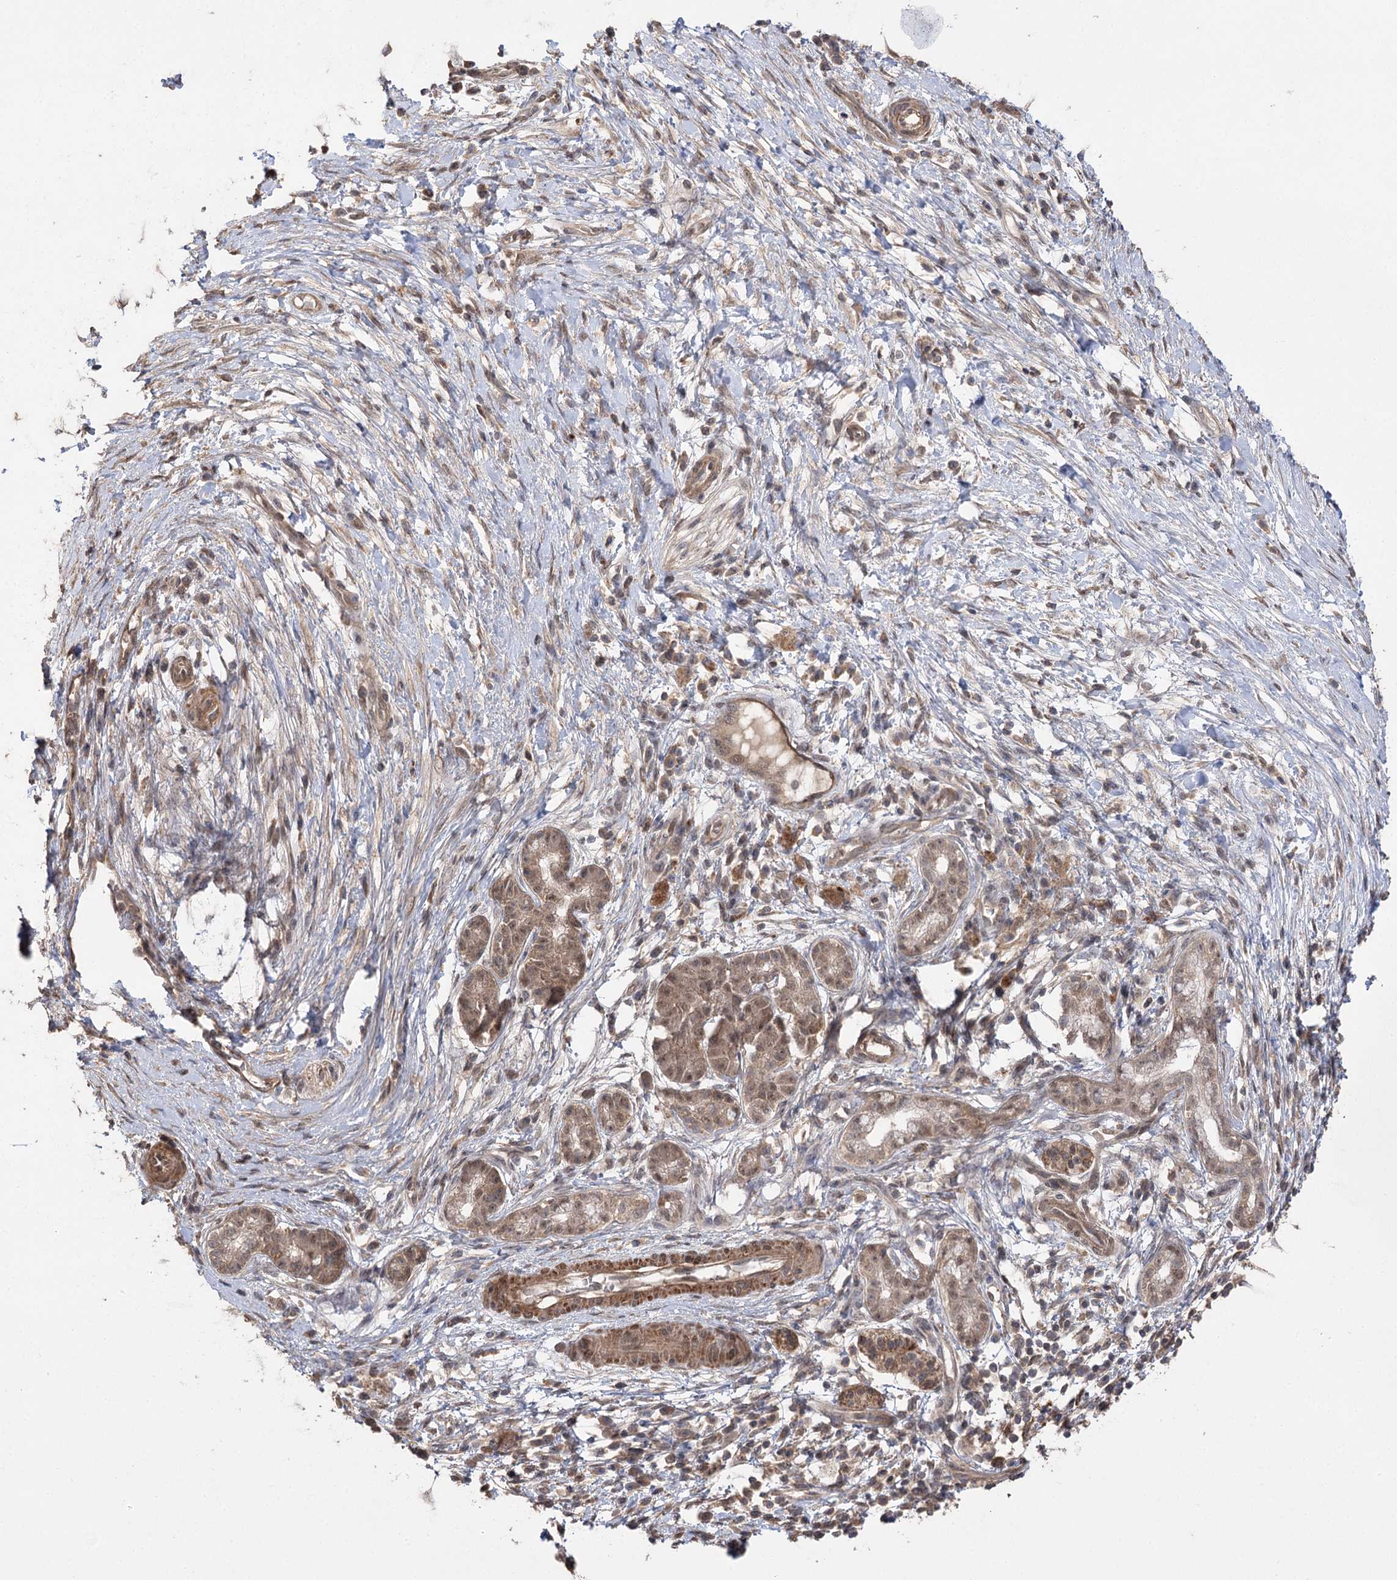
{"staining": {"intensity": "moderate", "quantity": ">75%", "location": "cytoplasmic/membranous,nuclear"}, "tissue": "pancreatic cancer", "cell_type": "Tumor cells", "image_type": "cancer", "snomed": [{"axis": "morphology", "description": "Adenocarcinoma, NOS"}, {"axis": "topography", "description": "Pancreas"}], "caption": "DAB immunohistochemical staining of human adenocarcinoma (pancreatic) shows moderate cytoplasmic/membranous and nuclear protein staining in approximately >75% of tumor cells.", "gene": "TENM2", "patient": {"sex": "male", "age": 68}}